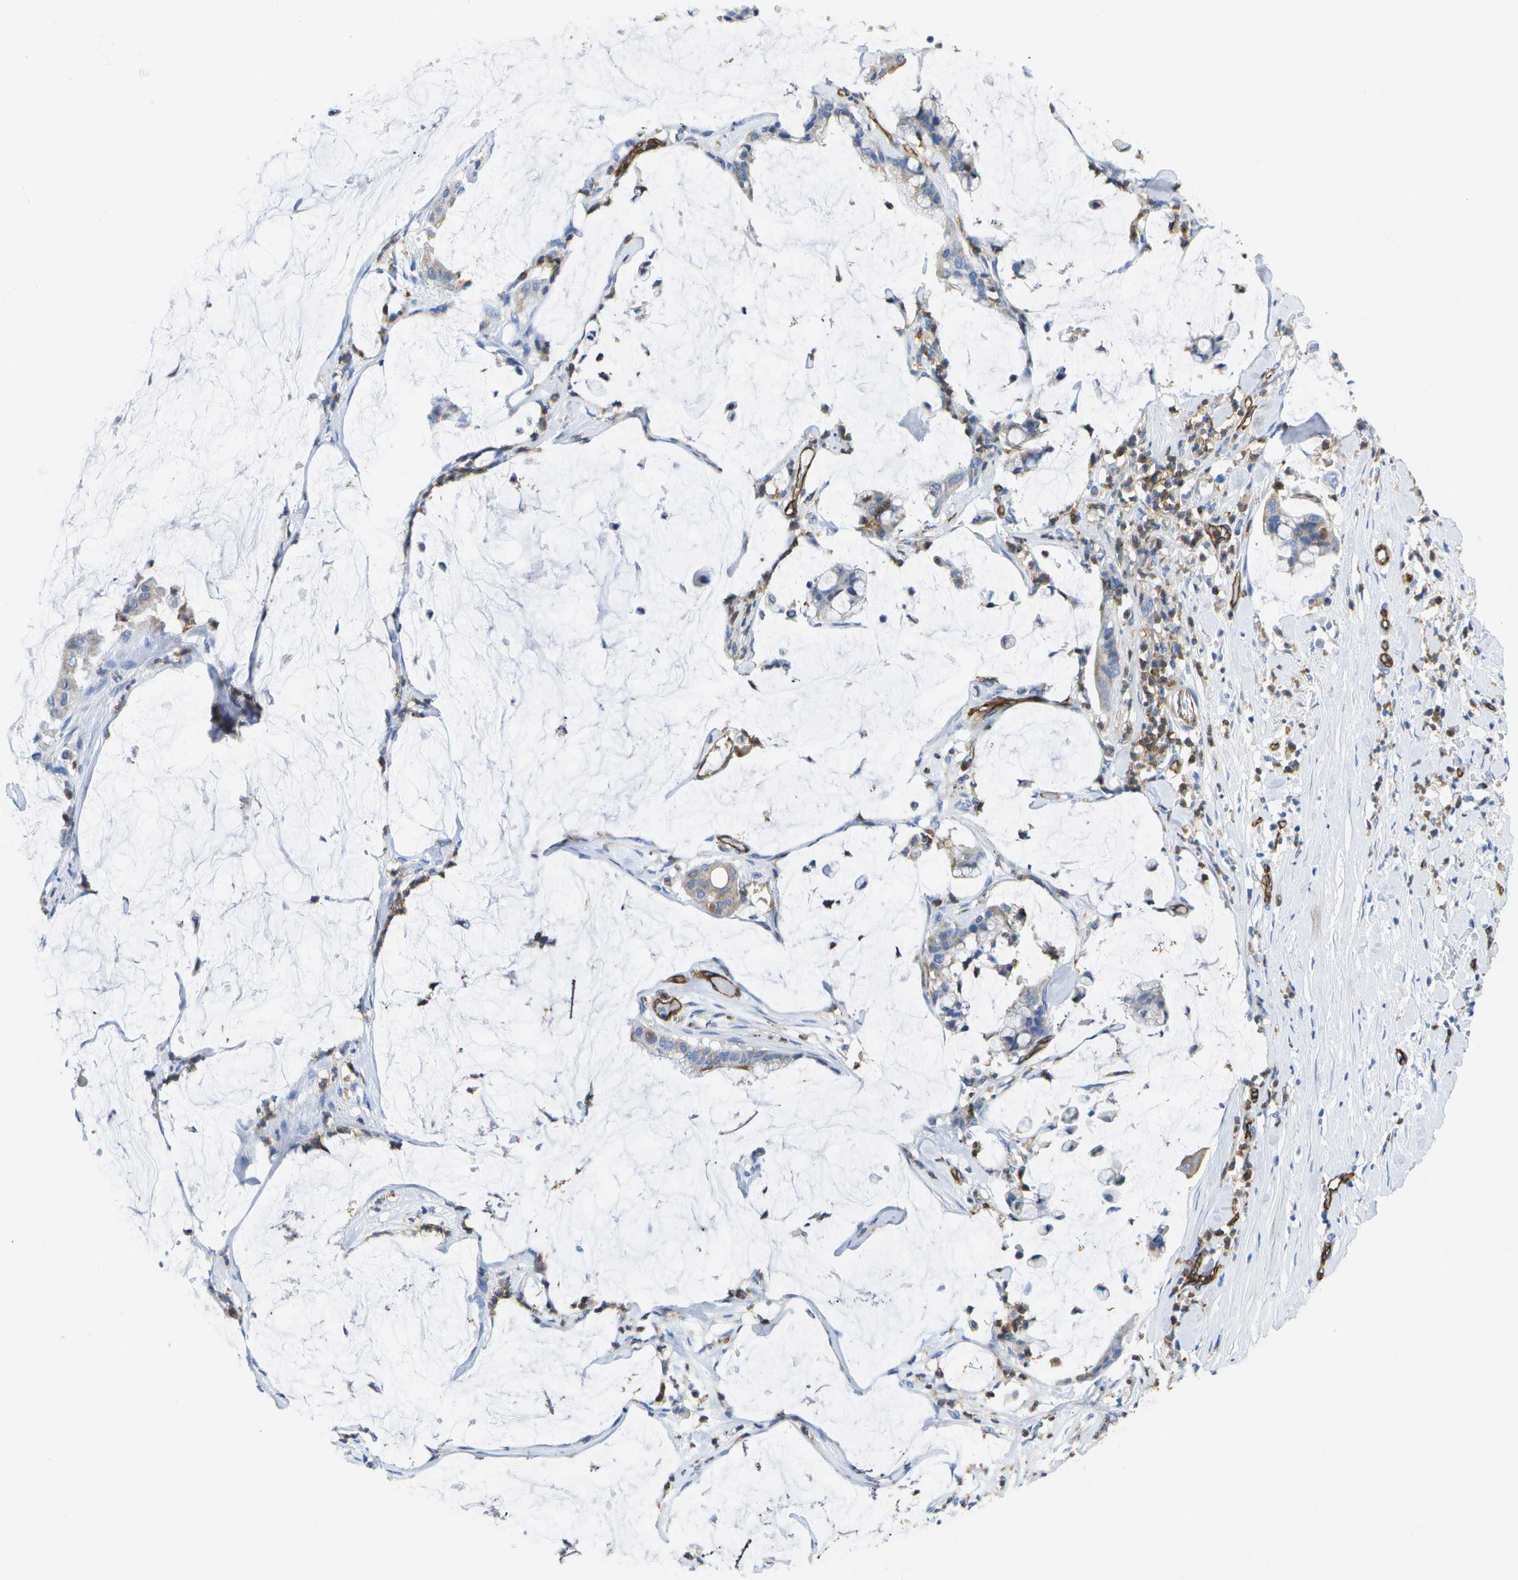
{"staining": {"intensity": "negative", "quantity": "none", "location": "none"}, "tissue": "pancreatic cancer", "cell_type": "Tumor cells", "image_type": "cancer", "snomed": [{"axis": "morphology", "description": "Adenocarcinoma, NOS"}, {"axis": "topography", "description": "Pancreas"}], "caption": "This is an immunohistochemistry (IHC) photomicrograph of pancreatic adenocarcinoma. There is no positivity in tumor cells.", "gene": "DYSF", "patient": {"sex": "male", "age": 41}}